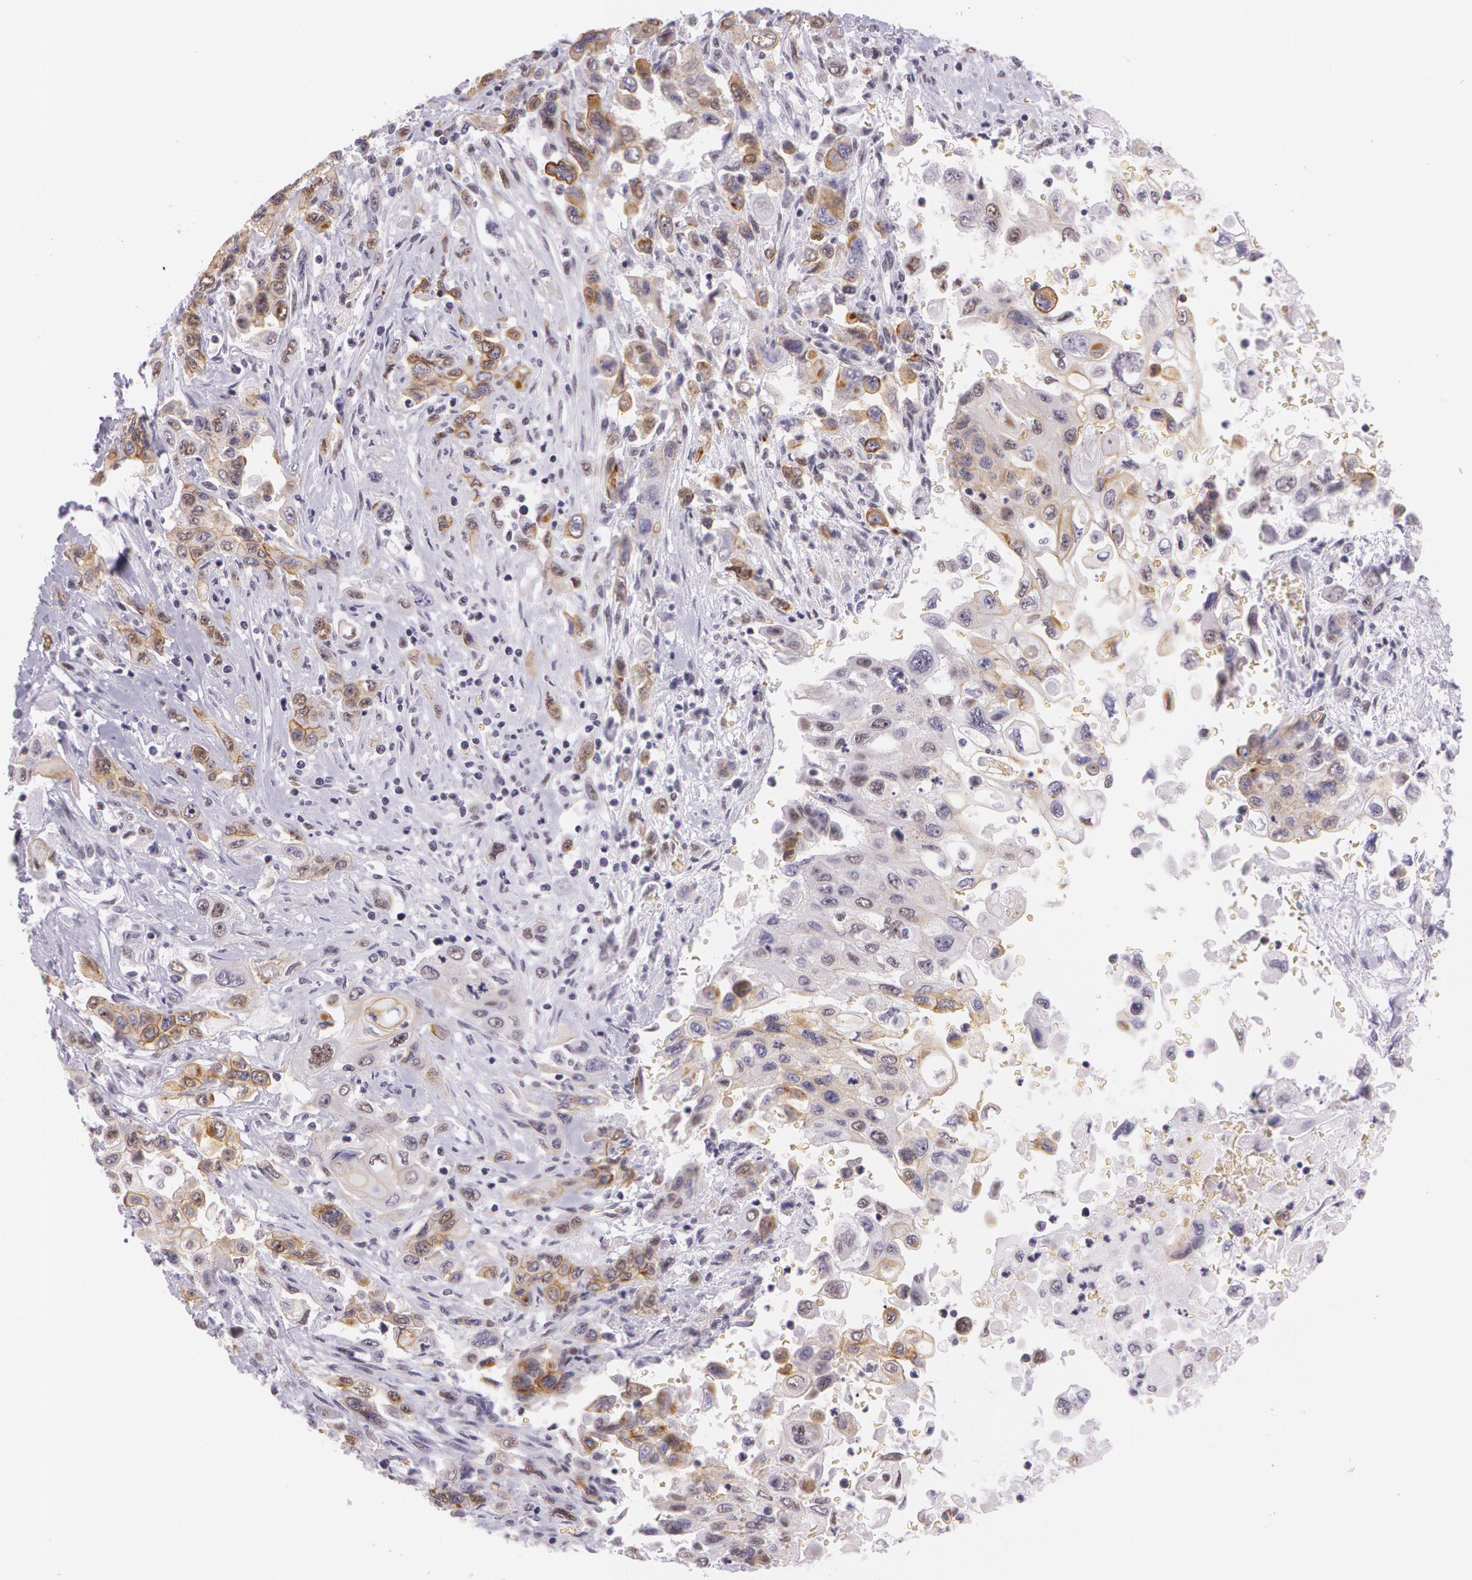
{"staining": {"intensity": "moderate", "quantity": "25%-75%", "location": "nuclear"}, "tissue": "pancreatic cancer", "cell_type": "Tumor cells", "image_type": "cancer", "snomed": [{"axis": "morphology", "description": "Adenocarcinoma, NOS"}, {"axis": "topography", "description": "Pancreas"}], "caption": "Pancreatic cancer tissue reveals moderate nuclear positivity in about 25%-75% of tumor cells", "gene": "NBN", "patient": {"sex": "male", "age": 70}}